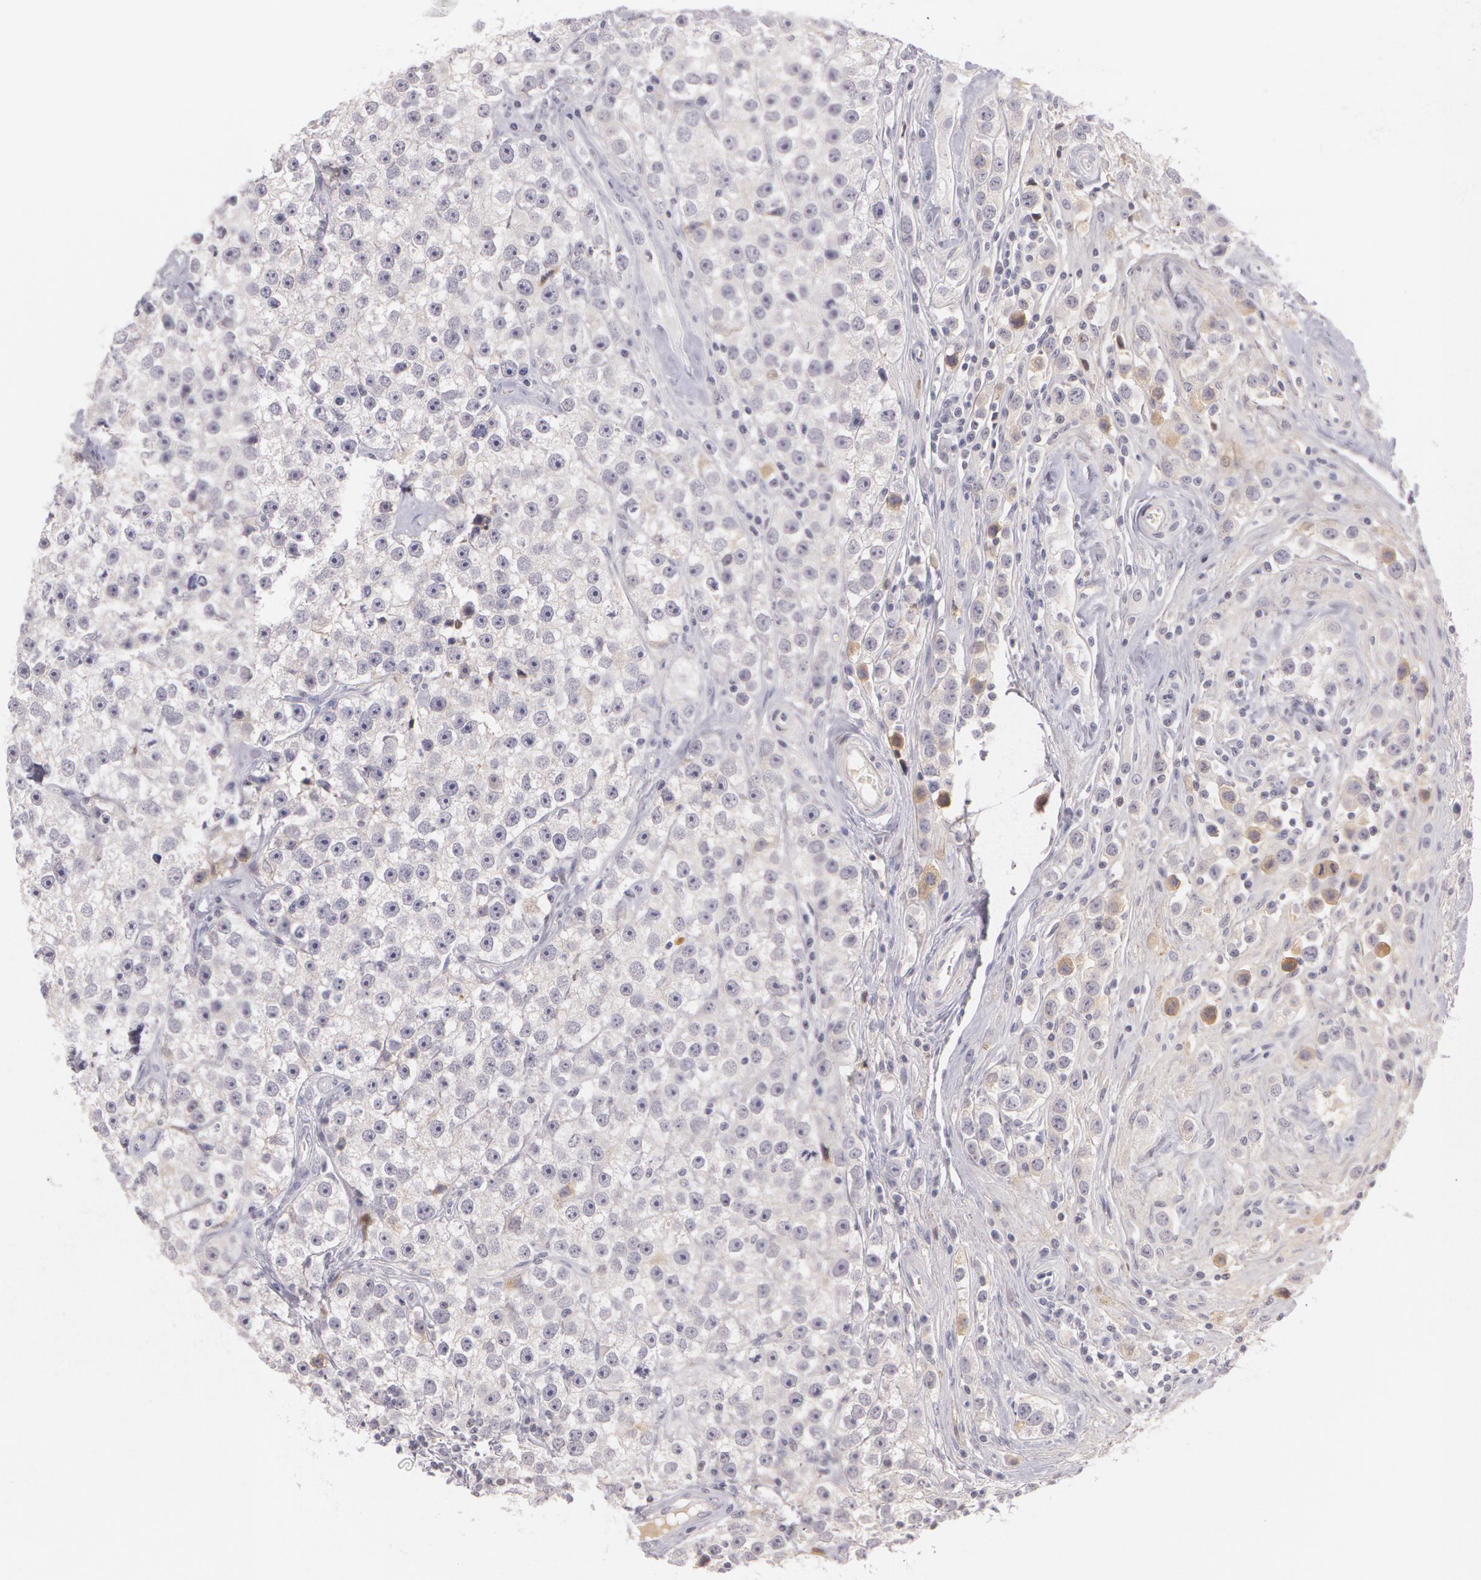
{"staining": {"intensity": "weak", "quantity": "<25%", "location": "cytoplasmic/membranous"}, "tissue": "testis cancer", "cell_type": "Tumor cells", "image_type": "cancer", "snomed": [{"axis": "morphology", "description": "Seminoma, NOS"}, {"axis": "topography", "description": "Testis"}], "caption": "This is an immunohistochemistry histopathology image of seminoma (testis). There is no positivity in tumor cells.", "gene": "LBP", "patient": {"sex": "male", "age": 32}}